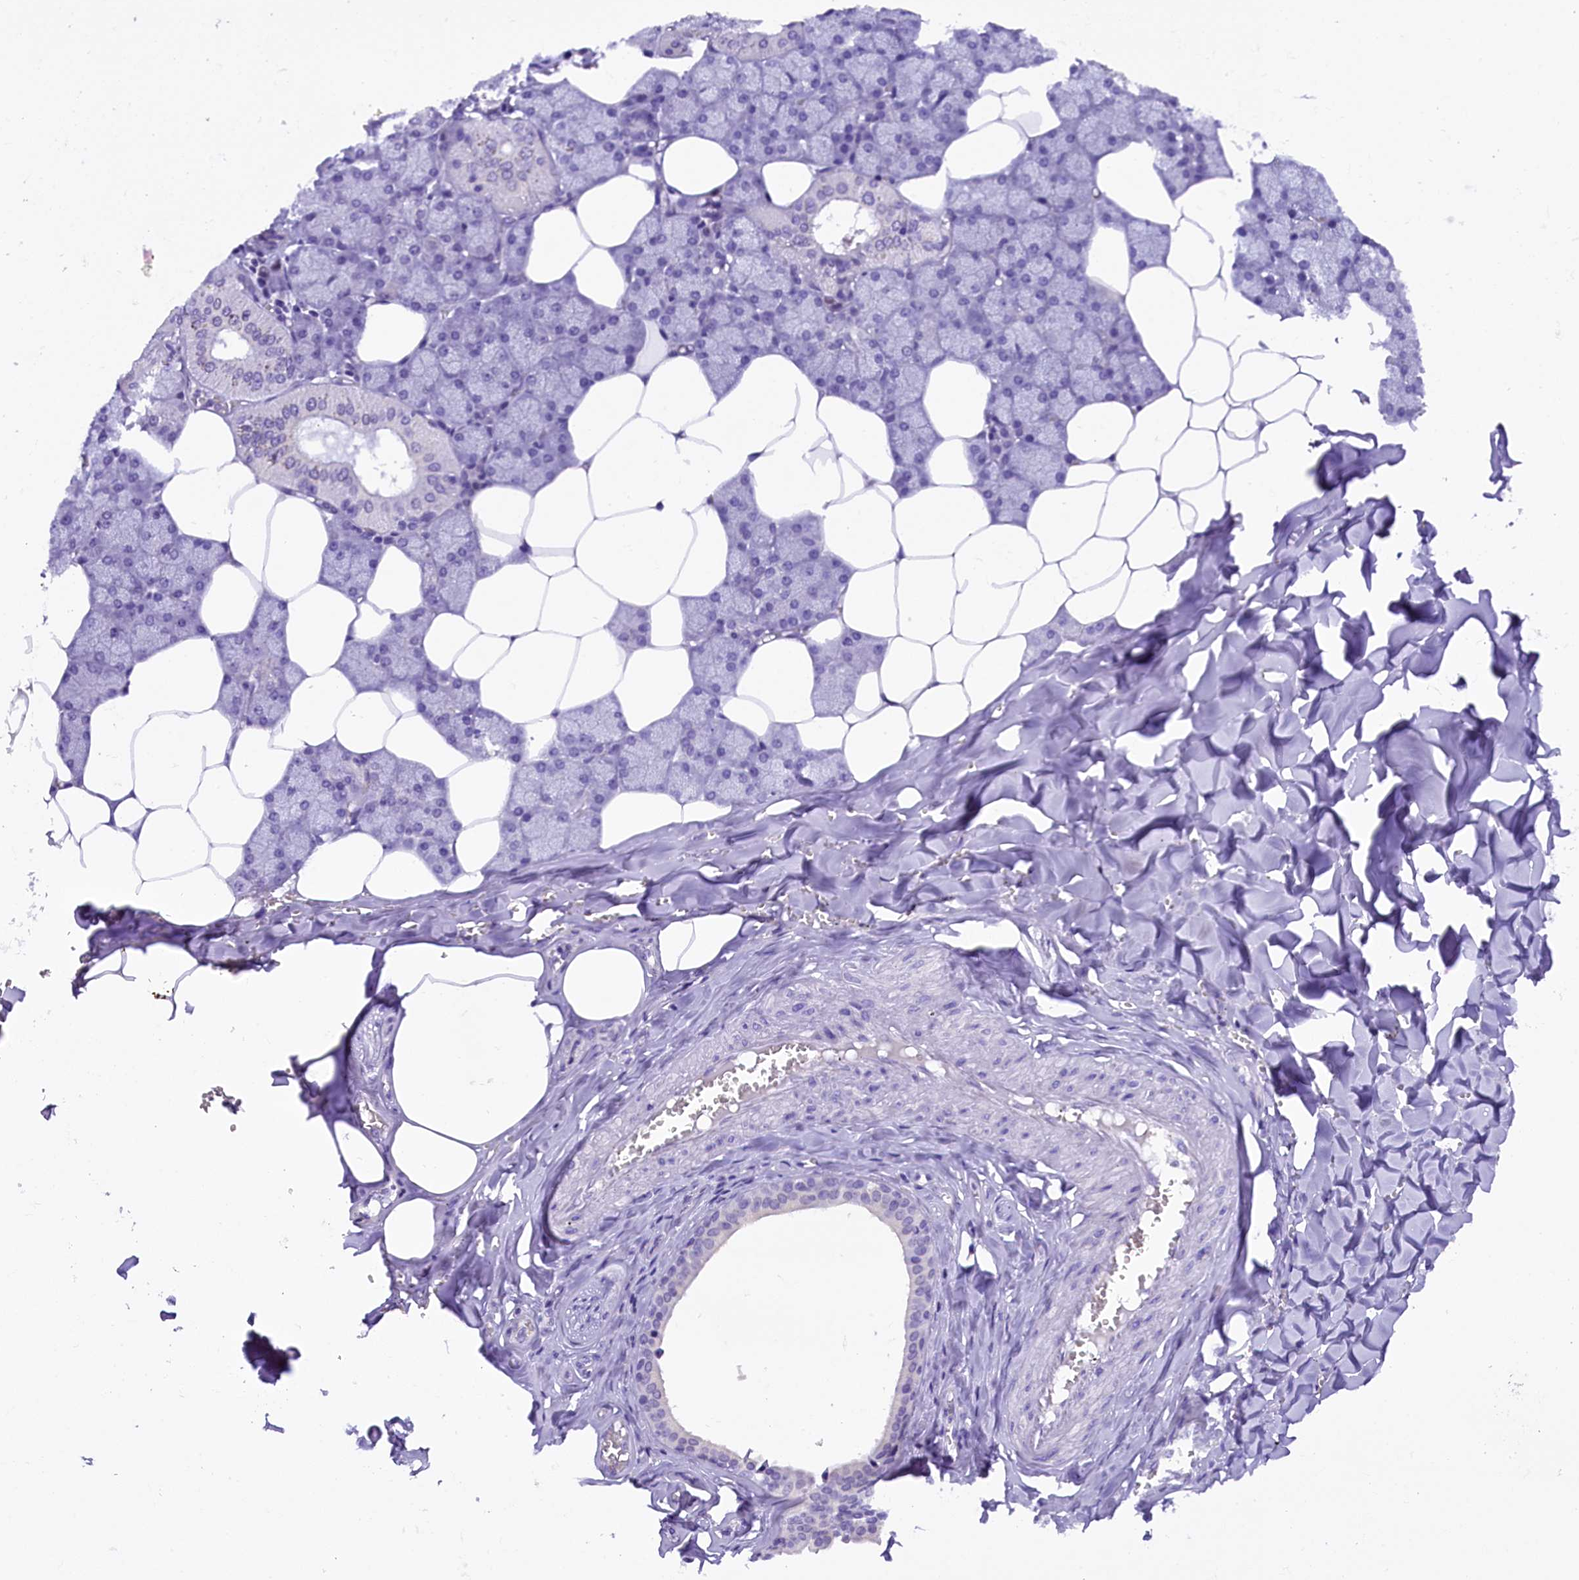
{"staining": {"intensity": "negative", "quantity": "none", "location": "none"}, "tissue": "salivary gland", "cell_type": "Glandular cells", "image_type": "normal", "snomed": [{"axis": "morphology", "description": "Normal tissue, NOS"}, {"axis": "topography", "description": "Salivary gland"}], "caption": "Micrograph shows no significant protein staining in glandular cells of unremarkable salivary gland. The staining is performed using DAB brown chromogen with nuclei counter-stained in using hematoxylin.", "gene": "IQCN", "patient": {"sex": "male", "age": 62}}